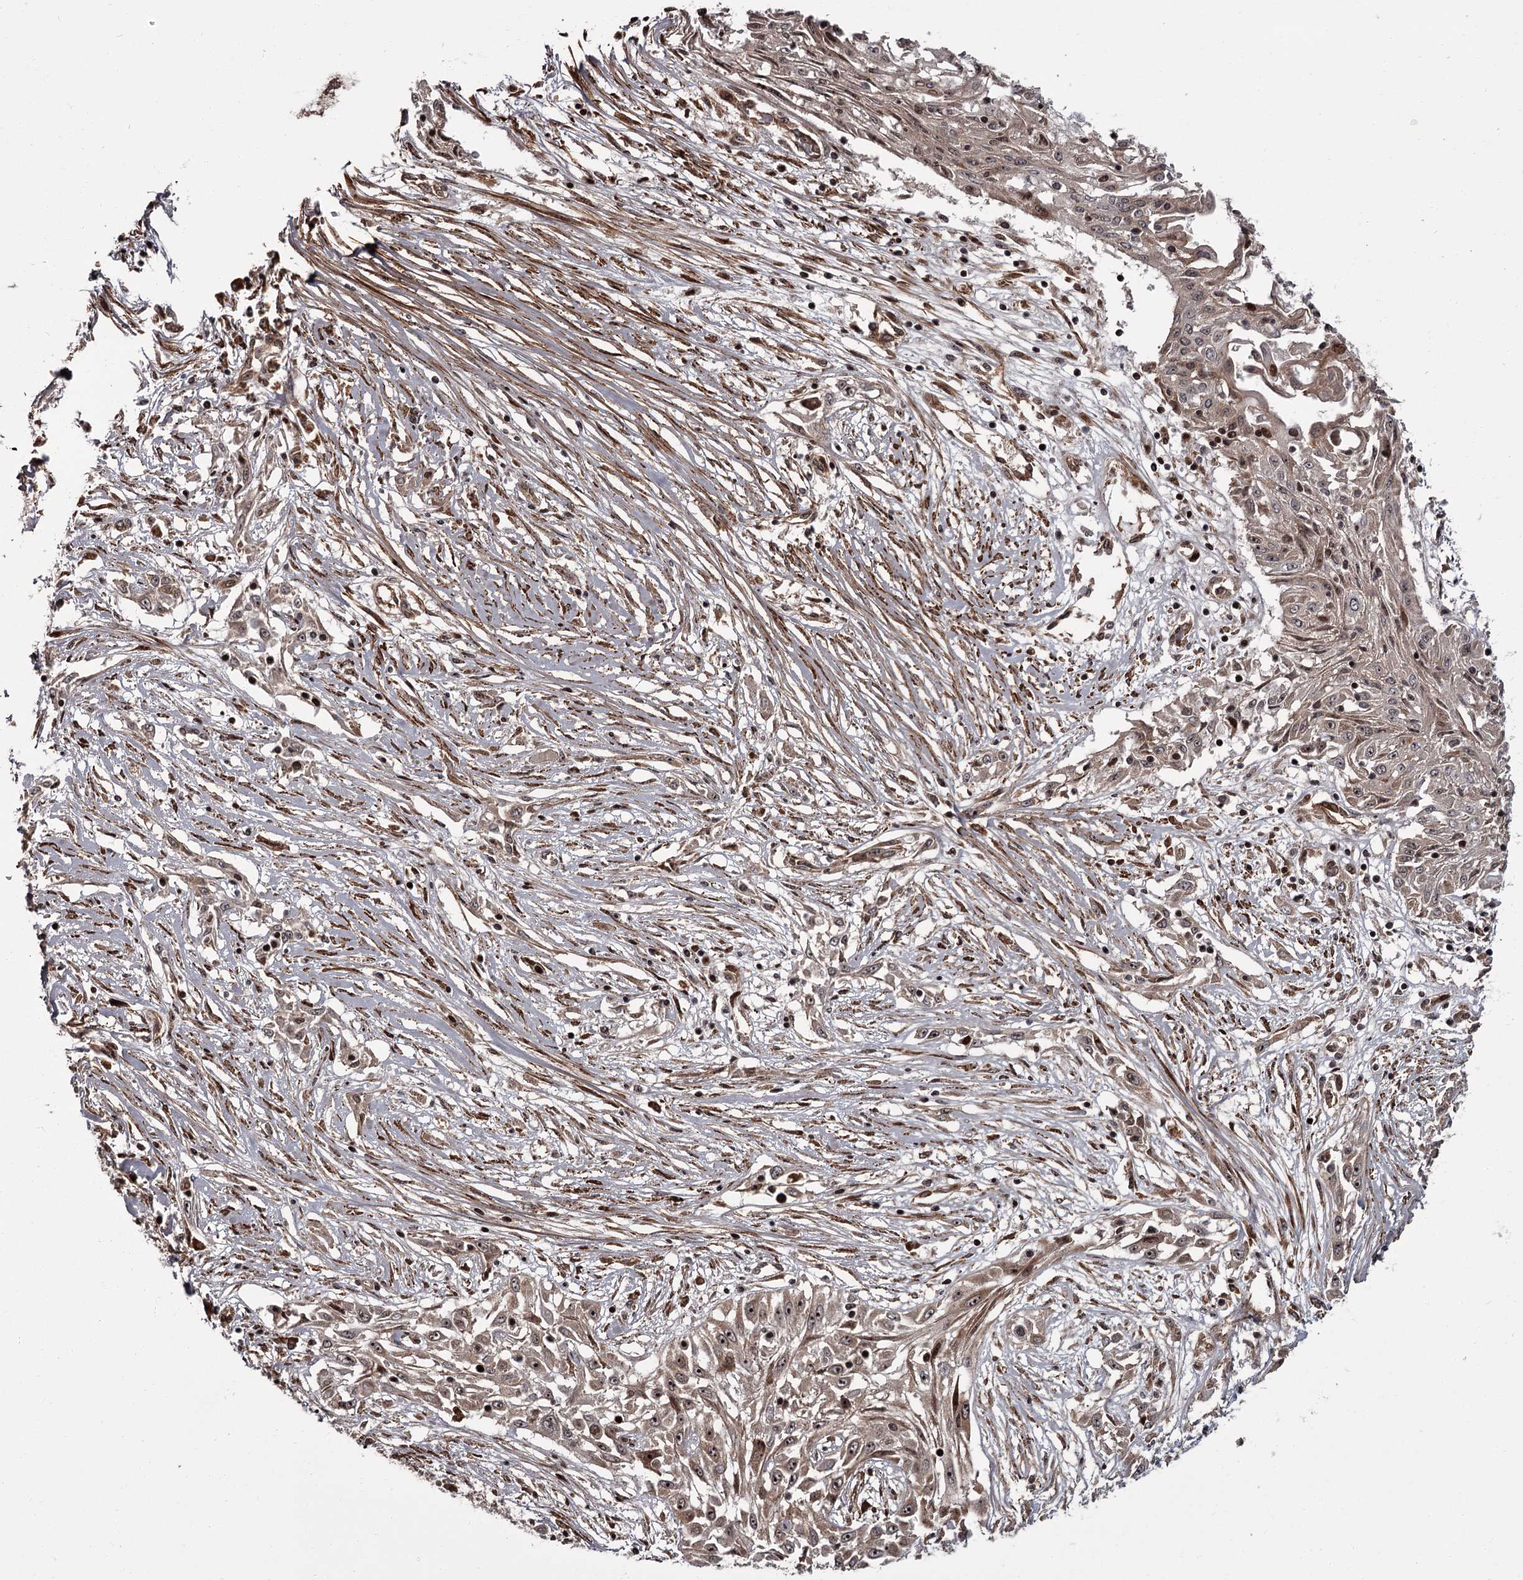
{"staining": {"intensity": "moderate", "quantity": ">75%", "location": "cytoplasmic/membranous,nuclear"}, "tissue": "skin cancer", "cell_type": "Tumor cells", "image_type": "cancer", "snomed": [{"axis": "morphology", "description": "Squamous cell carcinoma, NOS"}, {"axis": "morphology", "description": "Squamous cell carcinoma, metastatic, NOS"}, {"axis": "topography", "description": "Skin"}, {"axis": "topography", "description": "Lymph node"}], "caption": "Immunohistochemistry (IHC) of skin cancer (metastatic squamous cell carcinoma) displays medium levels of moderate cytoplasmic/membranous and nuclear staining in about >75% of tumor cells.", "gene": "THAP9", "patient": {"sex": "male", "age": 75}}